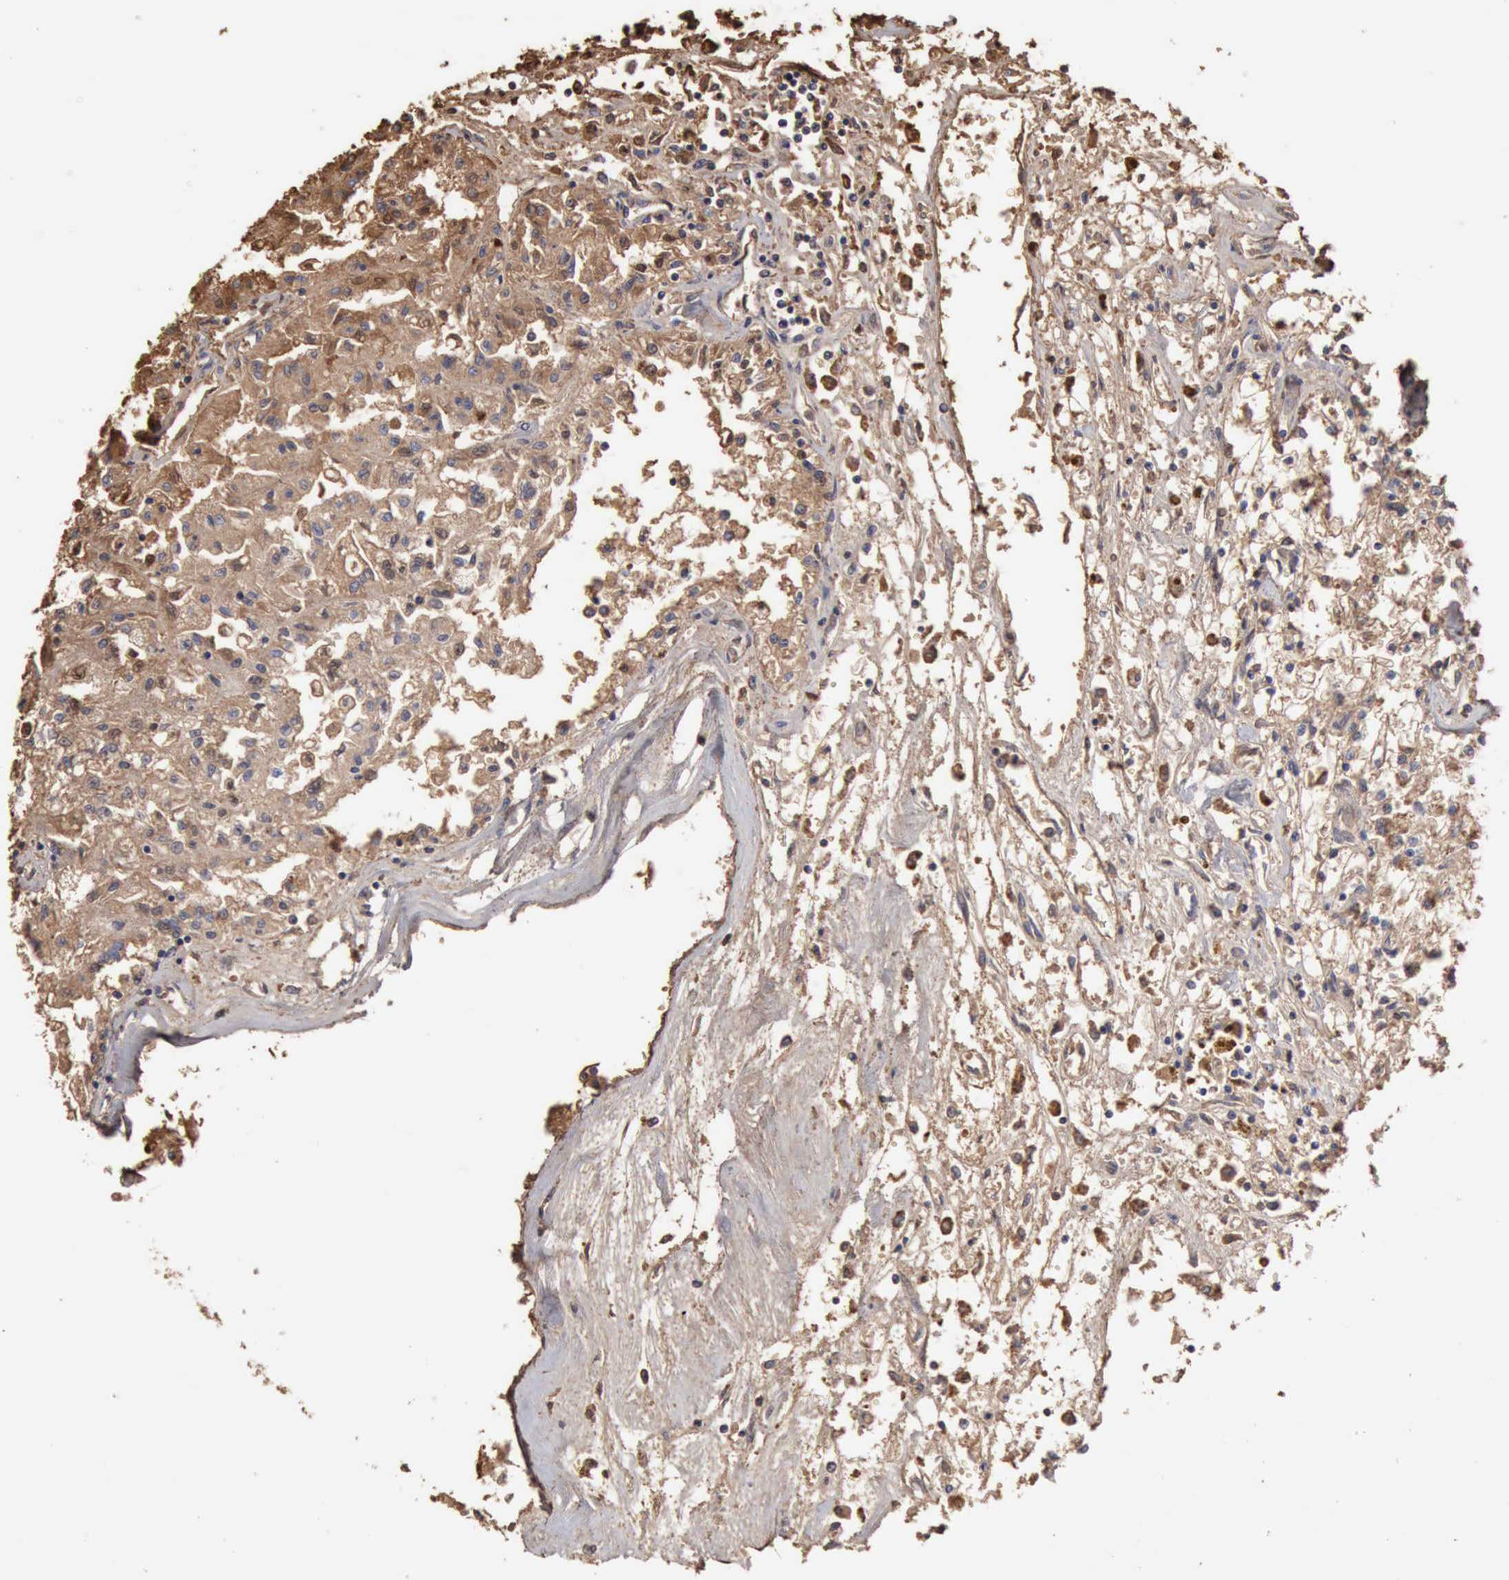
{"staining": {"intensity": "weak", "quantity": "25%-75%", "location": "cytoplasmic/membranous"}, "tissue": "renal cancer", "cell_type": "Tumor cells", "image_type": "cancer", "snomed": [{"axis": "morphology", "description": "Adenocarcinoma, NOS"}, {"axis": "topography", "description": "Kidney"}], "caption": "The immunohistochemical stain highlights weak cytoplasmic/membranous expression in tumor cells of renal cancer tissue.", "gene": "SERPINA1", "patient": {"sex": "male", "age": 78}}